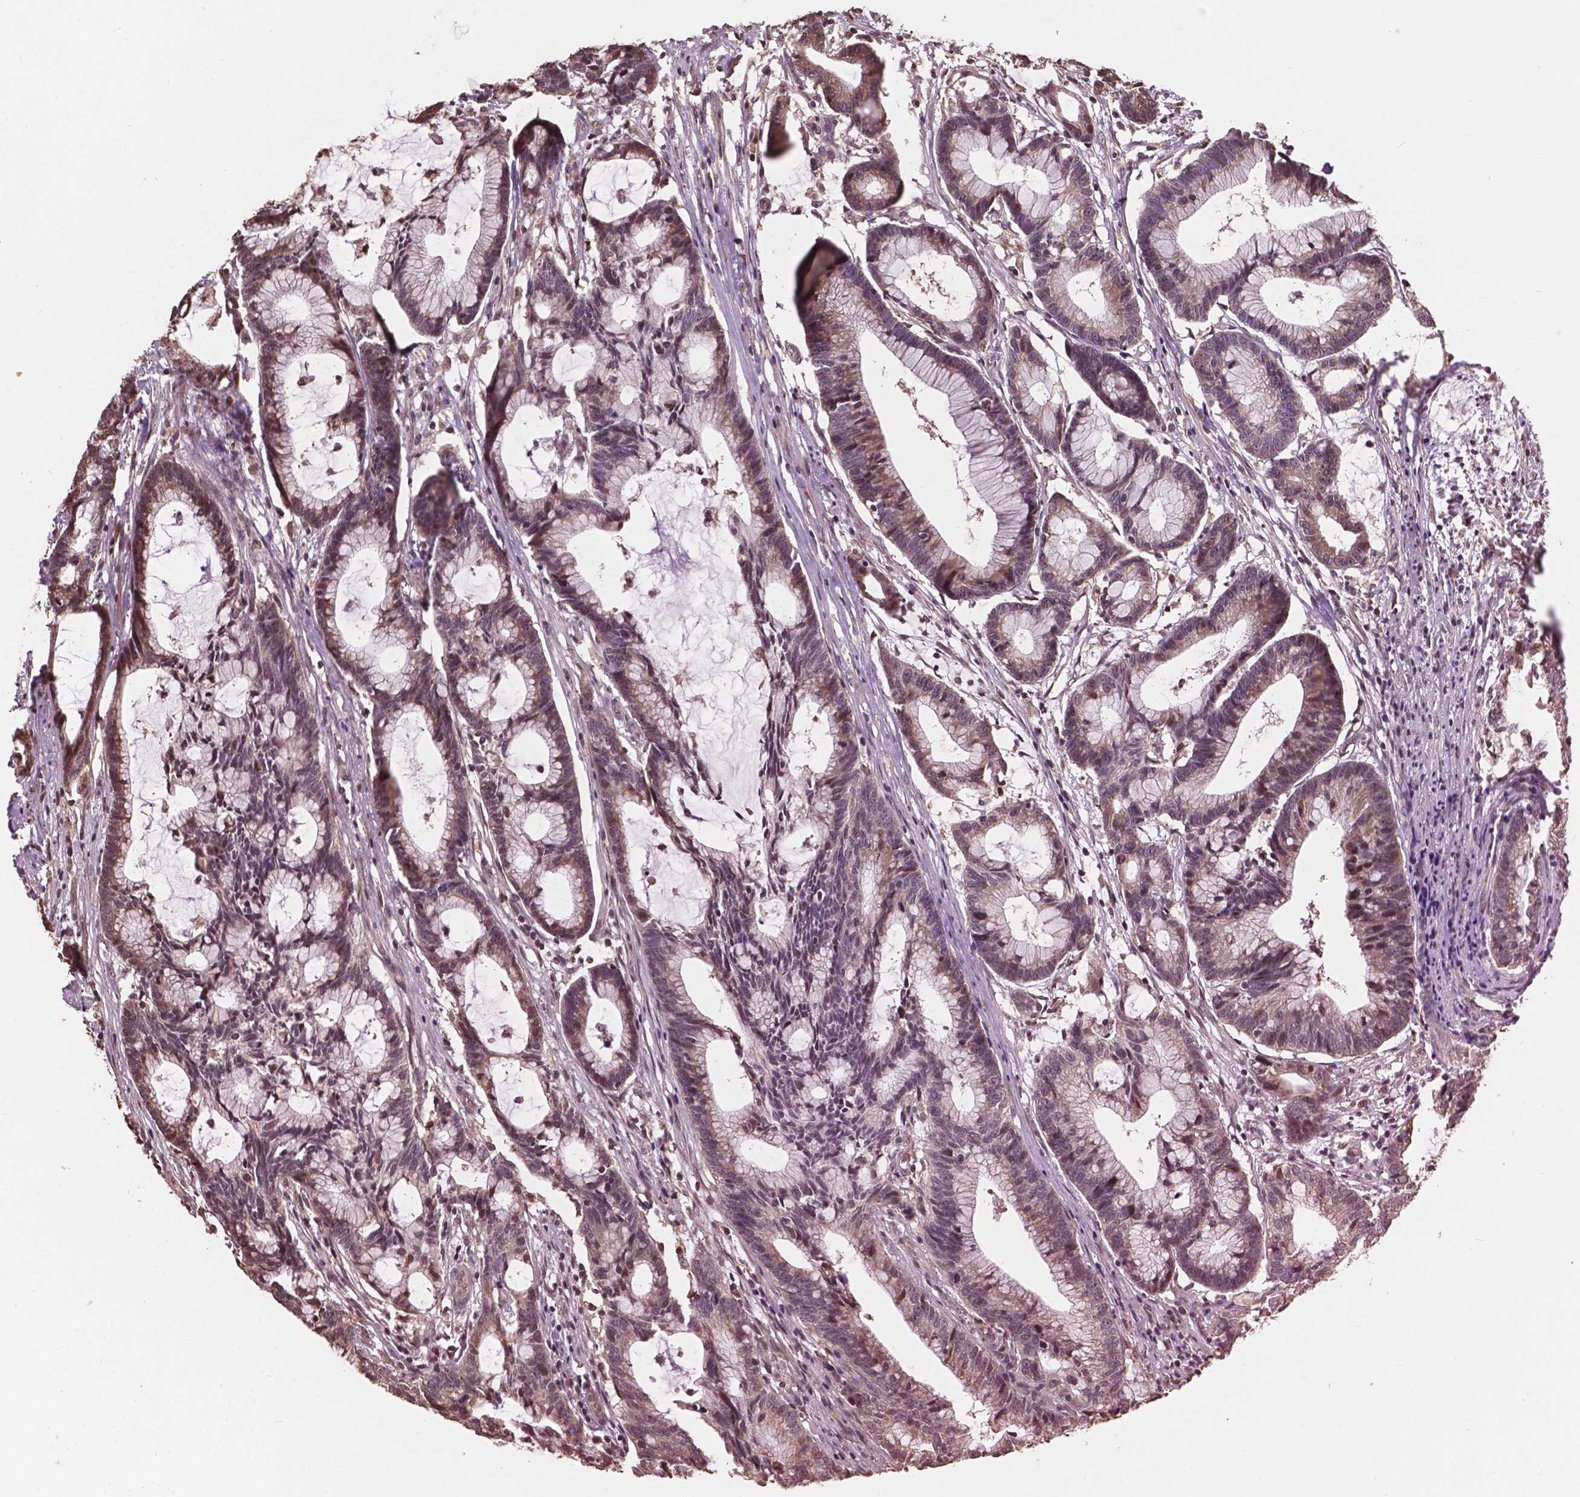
{"staining": {"intensity": "weak", "quantity": "25%-75%", "location": "cytoplasmic/membranous"}, "tissue": "colorectal cancer", "cell_type": "Tumor cells", "image_type": "cancer", "snomed": [{"axis": "morphology", "description": "Adenocarcinoma, NOS"}, {"axis": "topography", "description": "Colon"}], "caption": "Immunohistochemical staining of human adenocarcinoma (colorectal) displays low levels of weak cytoplasmic/membranous protein staining in about 25%-75% of tumor cells. Nuclei are stained in blue.", "gene": "GLRA2", "patient": {"sex": "female", "age": 78}}